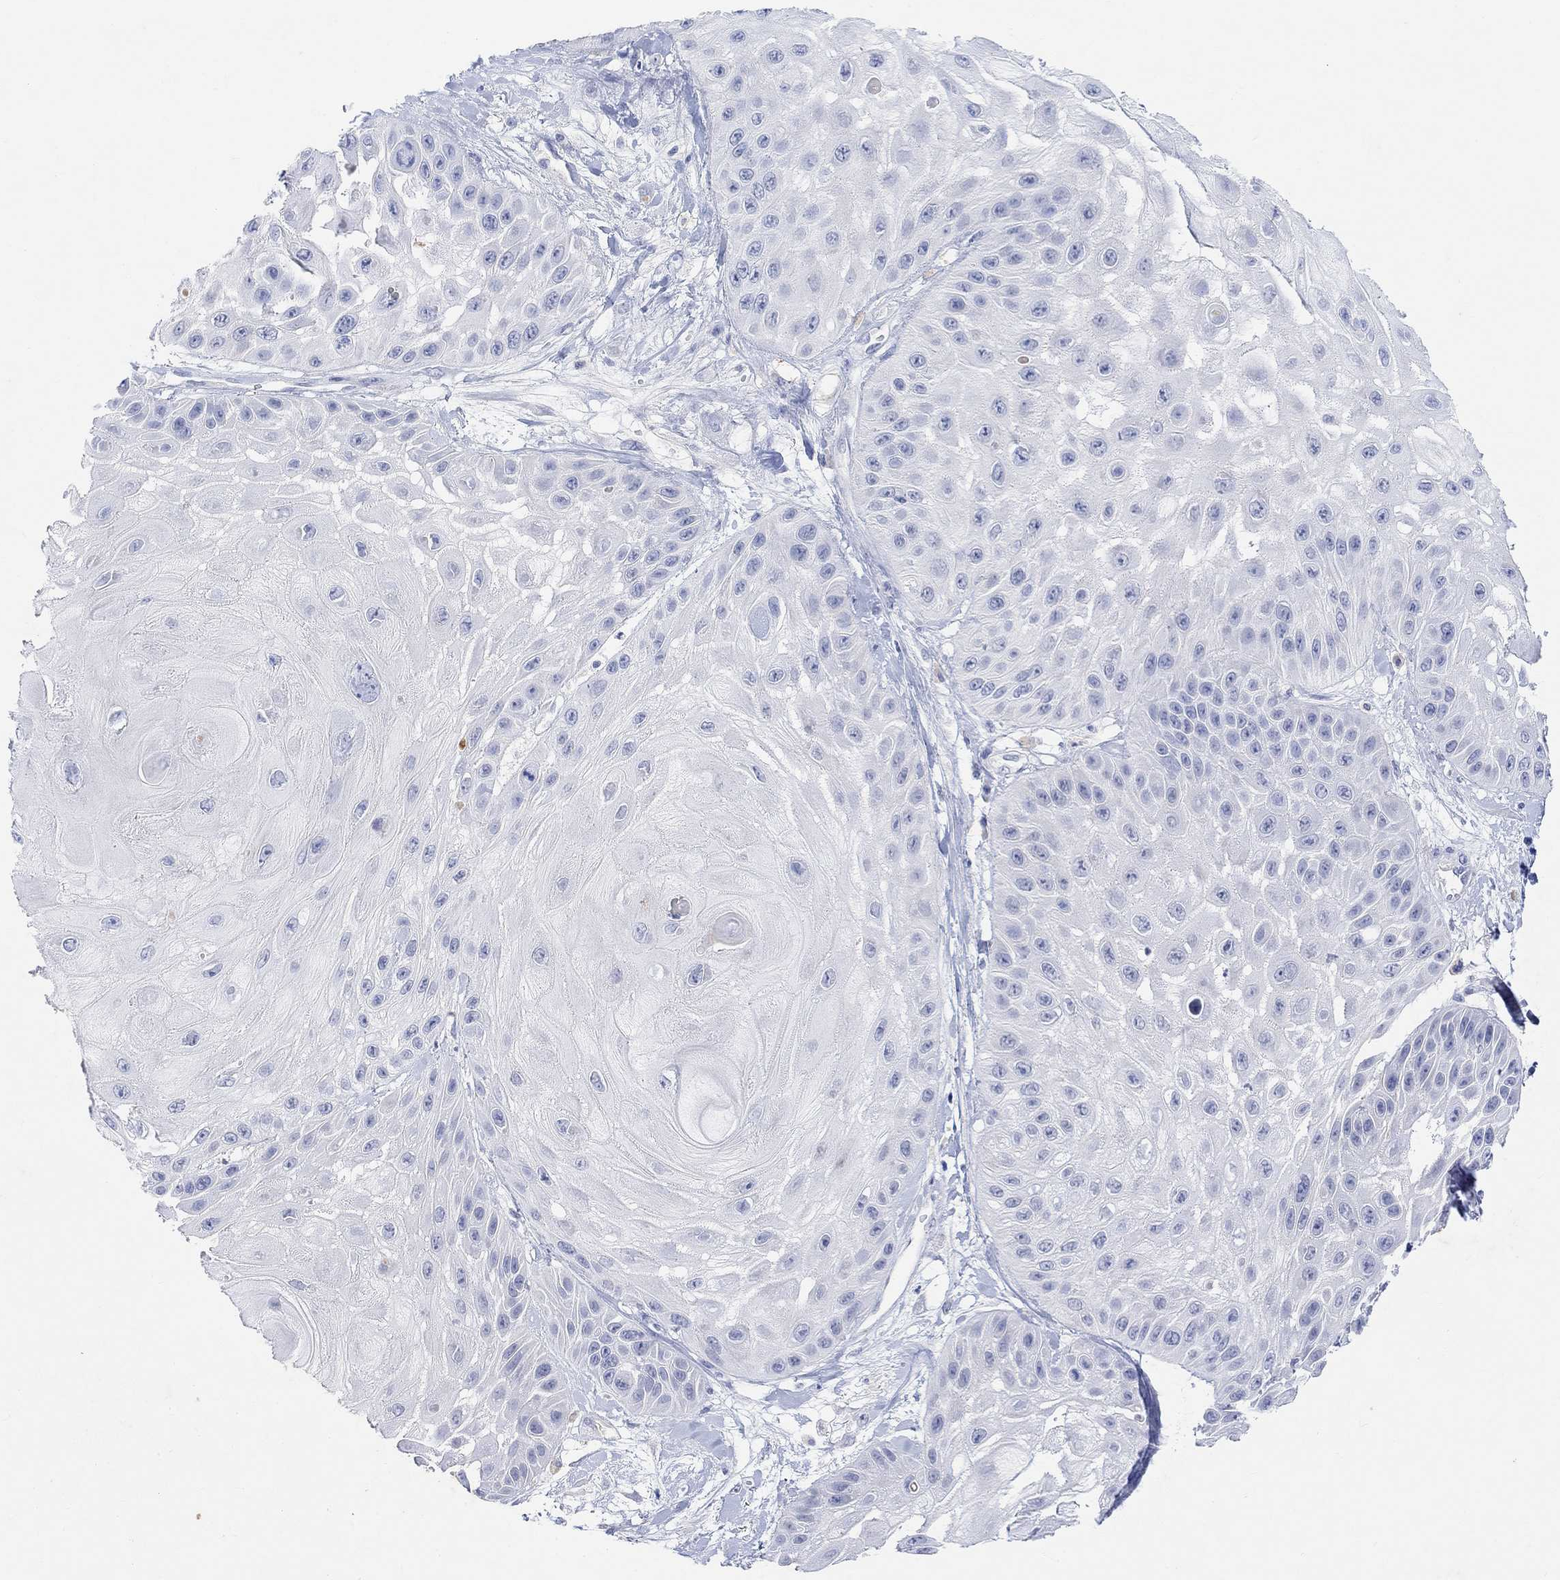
{"staining": {"intensity": "negative", "quantity": "none", "location": "none"}, "tissue": "skin cancer", "cell_type": "Tumor cells", "image_type": "cancer", "snomed": [{"axis": "morphology", "description": "Normal tissue, NOS"}, {"axis": "morphology", "description": "Squamous cell carcinoma, NOS"}, {"axis": "topography", "description": "Skin"}], "caption": "Squamous cell carcinoma (skin) stained for a protein using immunohistochemistry shows no positivity tumor cells.", "gene": "TYR", "patient": {"sex": "male", "age": 79}}